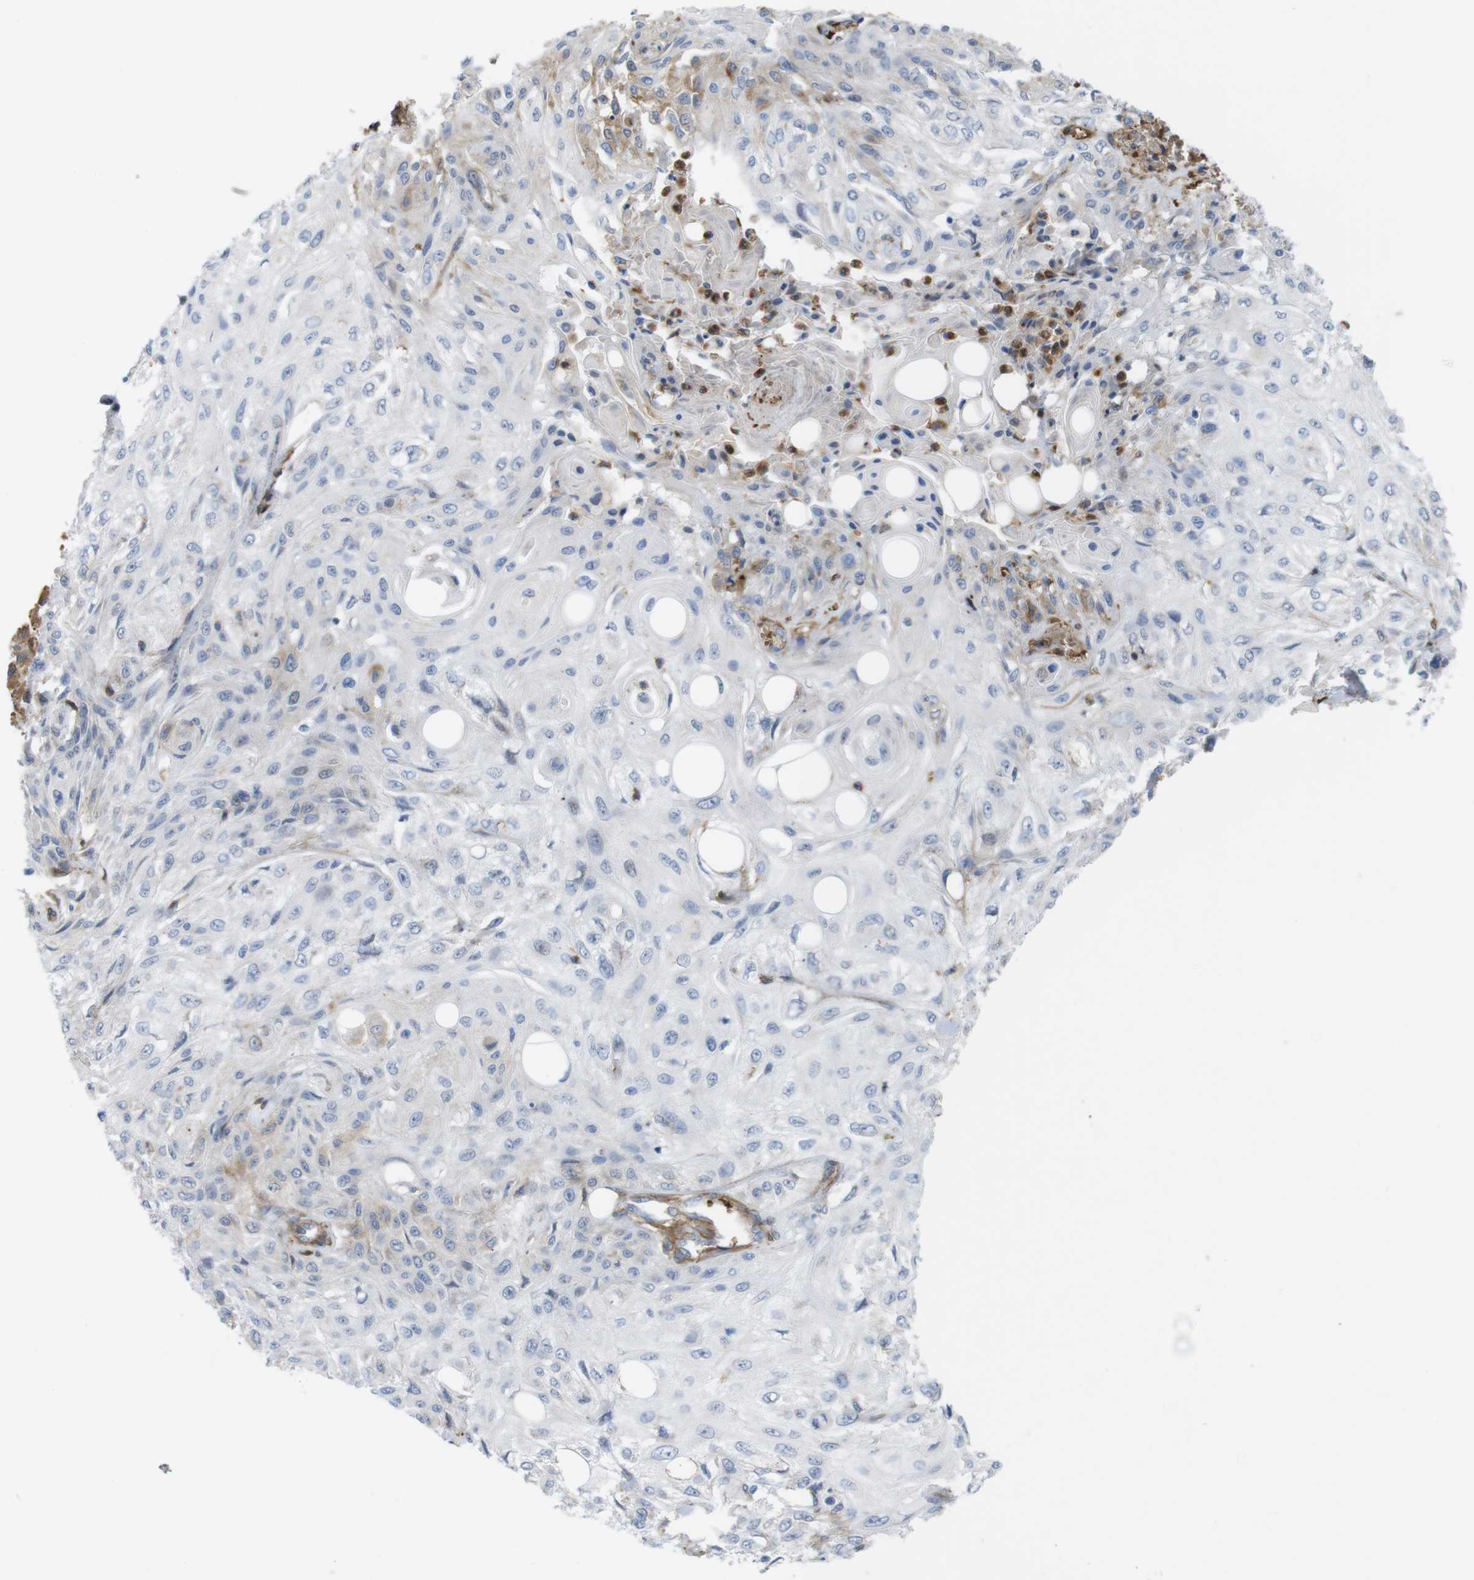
{"staining": {"intensity": "negative", "quantity": "none", "location": "none"}, "tissue": "skin cancer", "cell_type": "Tumor cells", "image_type": "cancer", "snomed": [{"axis": "morphology", "description": "Squamous cell carcinoma, NOS"}, {"axis": "topography", "description": "Skin"}], "caption": "Tumor cells show no significant positivity in skin squamous cell carcinoma. (DAB IHC visualized using brightfield microscopy, high magnification).", "gene": "CYBRD1", "patient": {"sex": "male", "age": 75}}